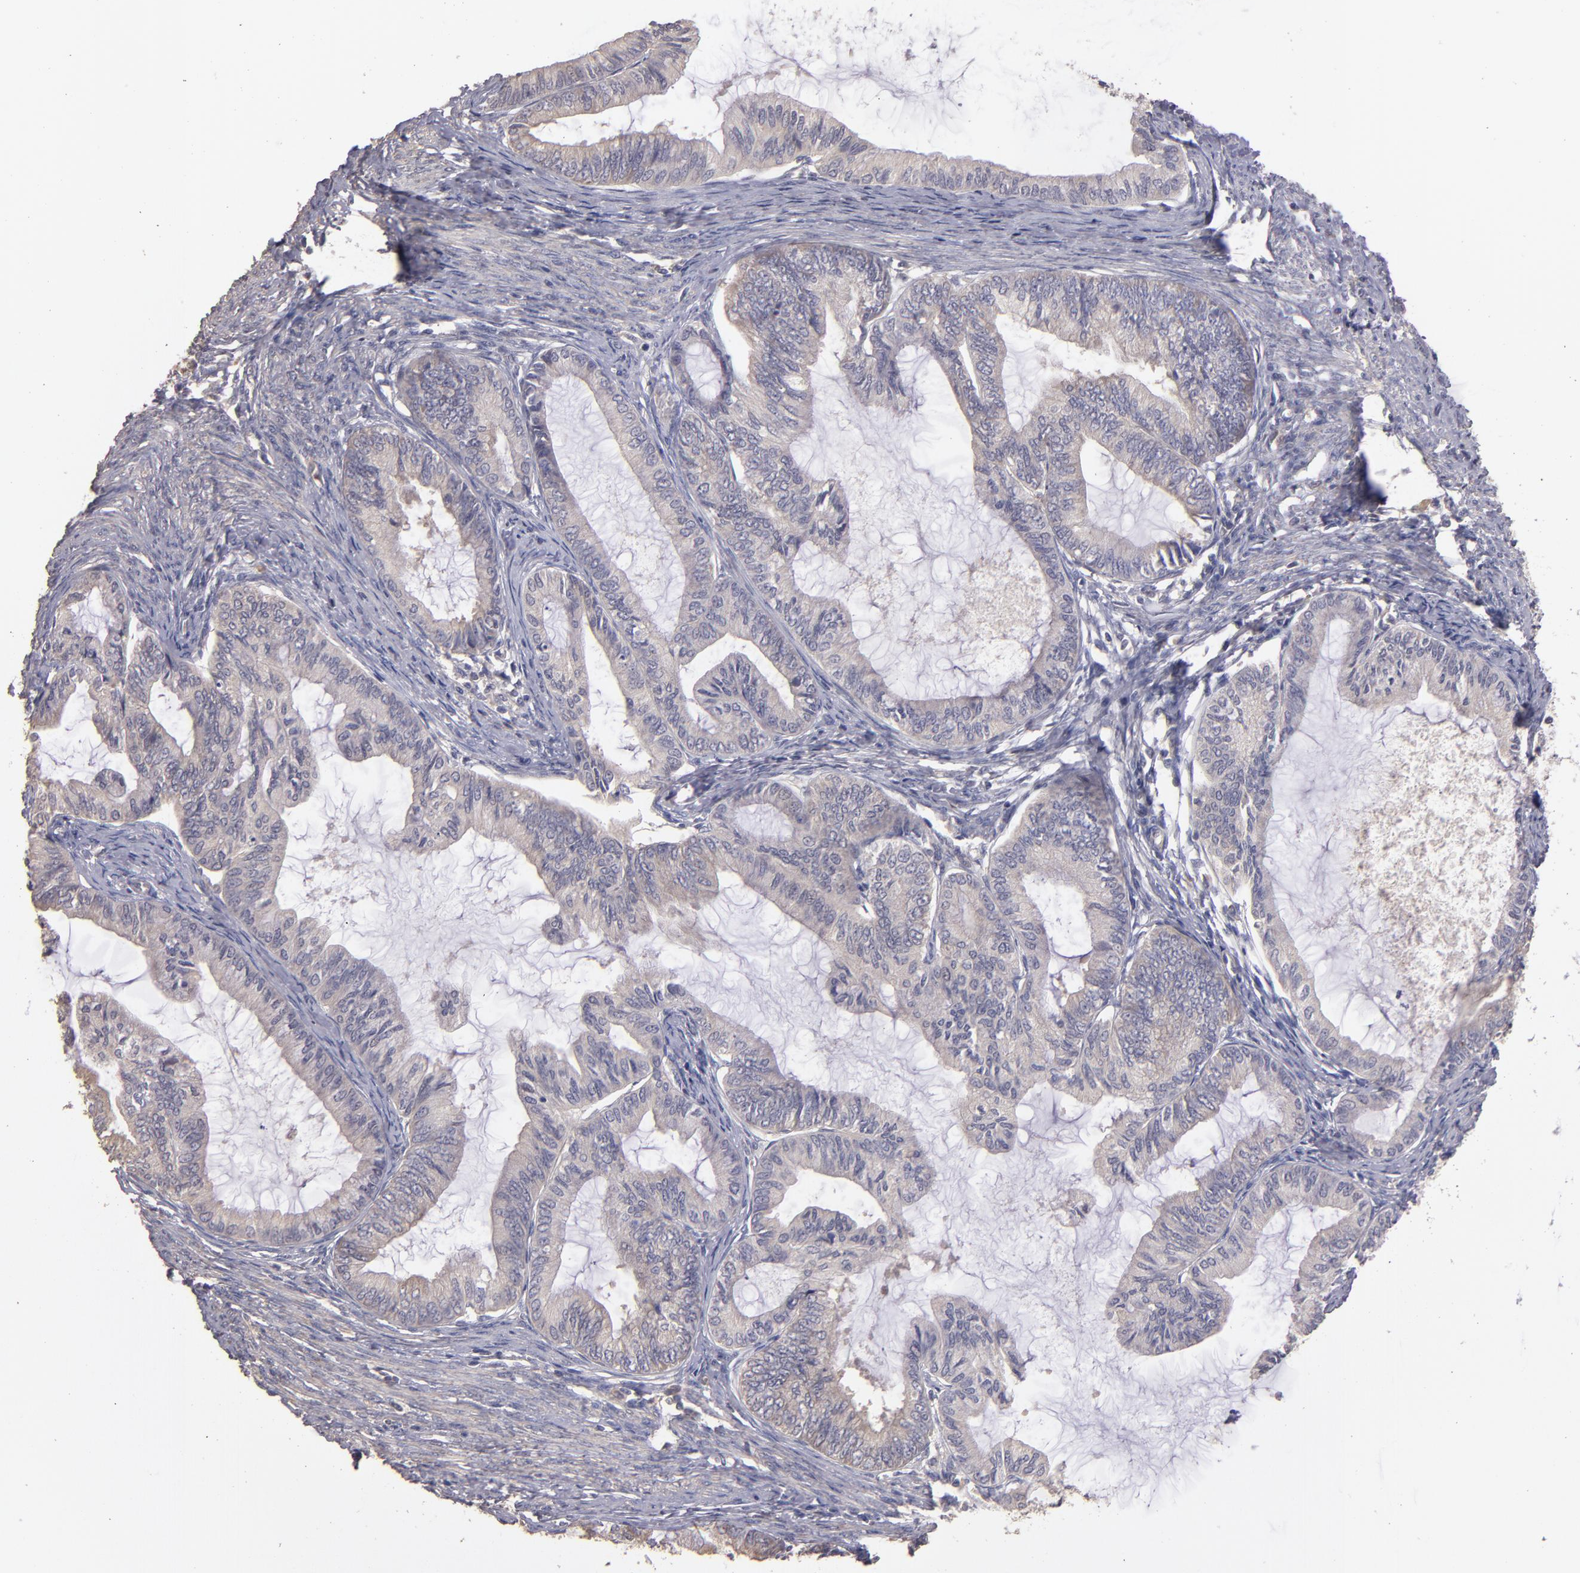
{"staining": {"intensity": "weak", "quantity": "<25%", "location": "cytoplasmic/membranous"}, "tissue": "endometrial cancer", "cell_type": "Tumor cells", "image_type": "cancer", "snomed": [{"axis": "morphology", "description": "Adenocarcinoma, NOS"}, {"axis": "topography", "description": "Endometrium"}], "caption": "Tumor cells show no significant positivity in endometrial cancer.", "gene": "GNAZ", "patient": {"sex": "female", "age": 86}}